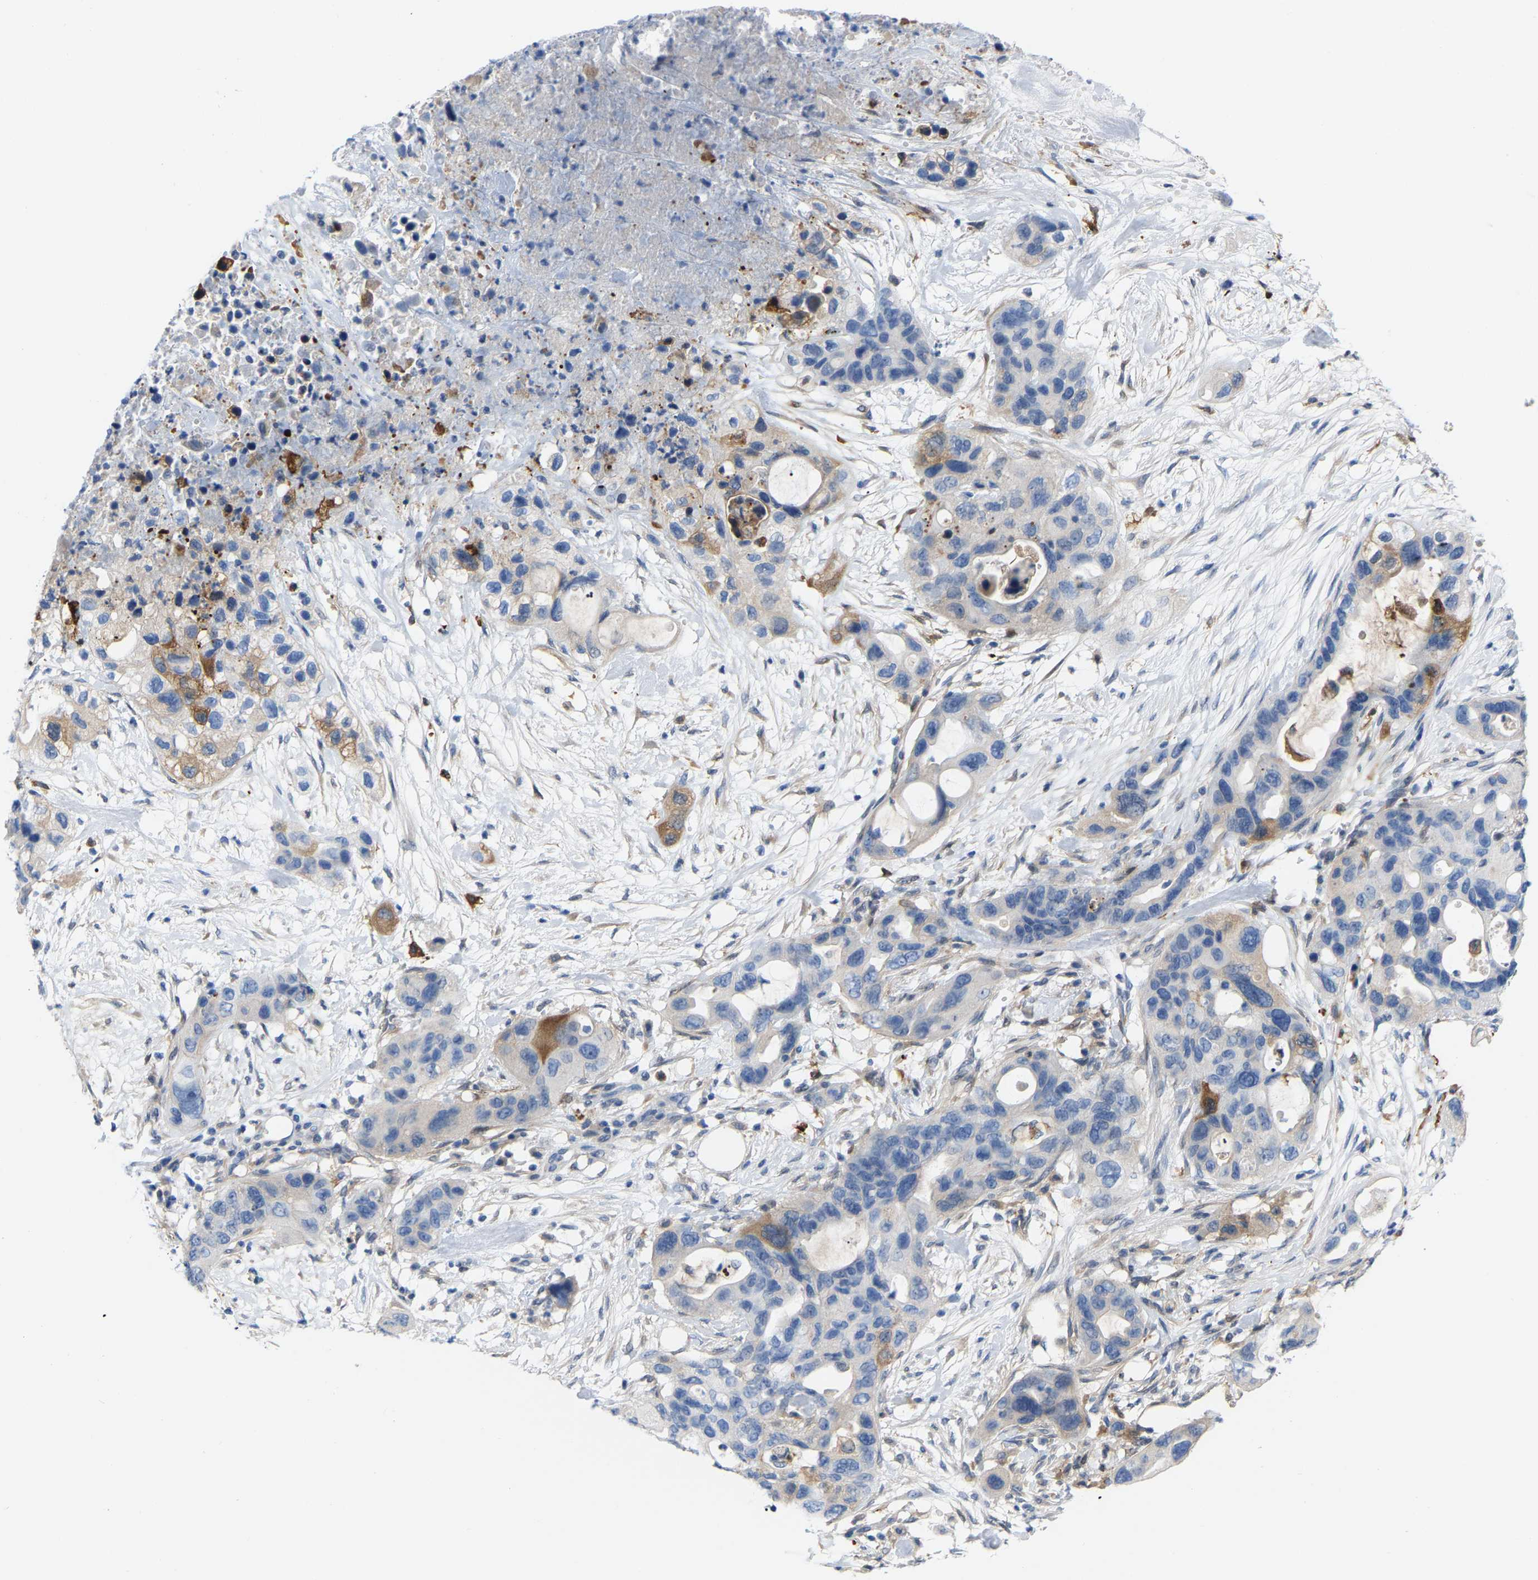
{"staining": {"intensity": "moderate", "quantity": "<25%", "location": "cytoplasmic/membranous"}, "tissue": "pancreatic cancer", "cell_type": "Tumor cells", "image_type": "cancer", "snomed": [{"axis": "morphology", "description": "Adenocarcinoma, NOS"}, {"axis": "topography", "description": "Pancreas"}], "caption": "Human pancreatic cancer (adenocarcinoma) stained for a protein (brown) exhibits moderate cytoplasmic/membranous positive staining in about <25% of tumor cells.", "gene": "ABTB2", "patient": {"sex": "female", "age": 71}}